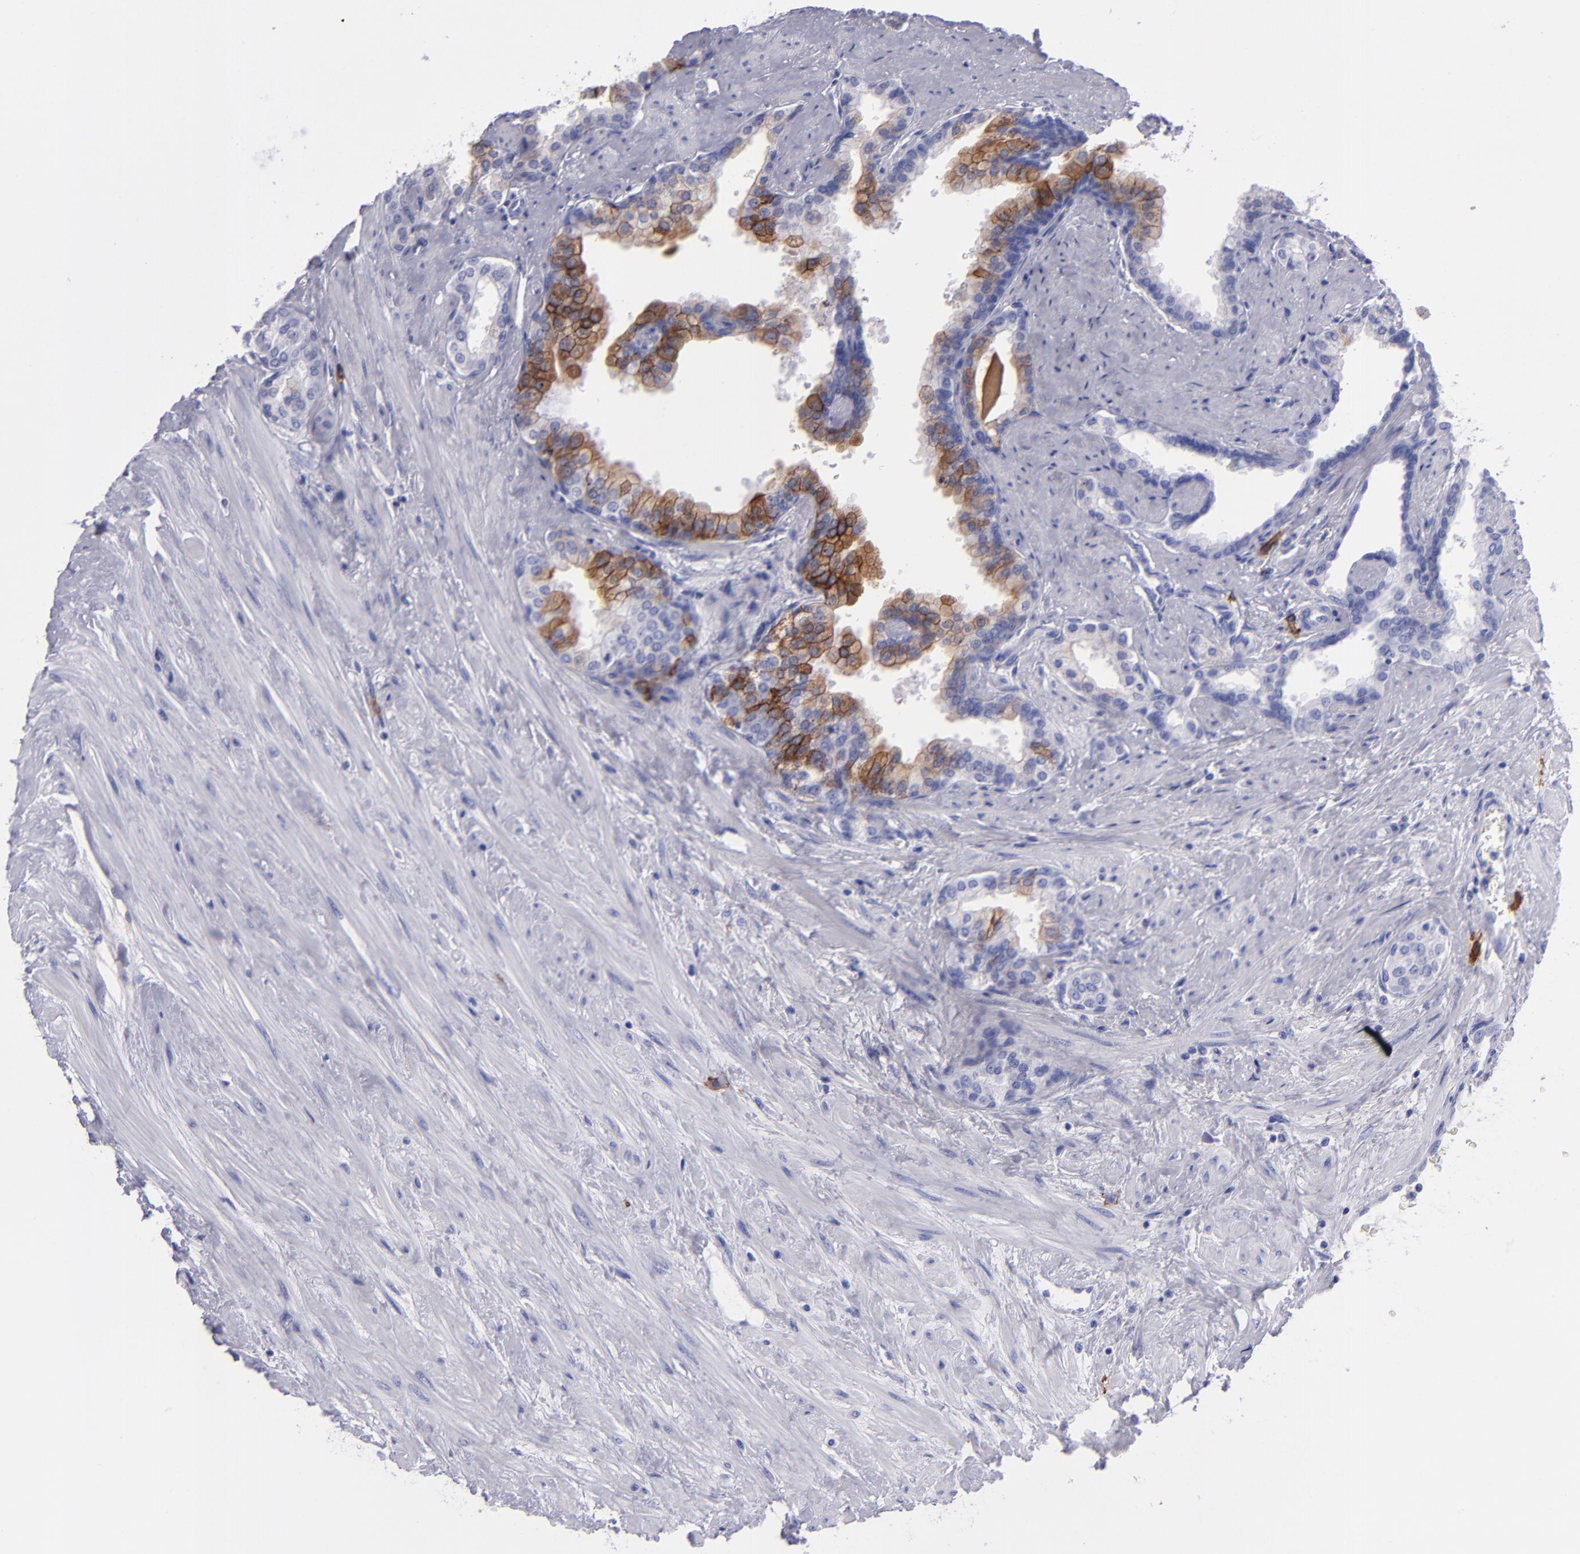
{"staining": {"intensity": "strong", "quantity": ">75%", "location": "cytoplasmic/membranous"}, "tissue": "prostate", "cell_type": "Glandular cells", "image_type": "normal", "snomed": [{"axis": "morphology", "description": "Normal tissue, NOS"}, {"axis": "topography", "description": "Prostate"}], "caption": "Strong cytoplasmic/membranous positivity for a protein is appreciated in about >75% of glandular cells of benign prostate using immunohistochemistry.", "gene": "CD38", "patient": {"sex": "male", "age": 60}}